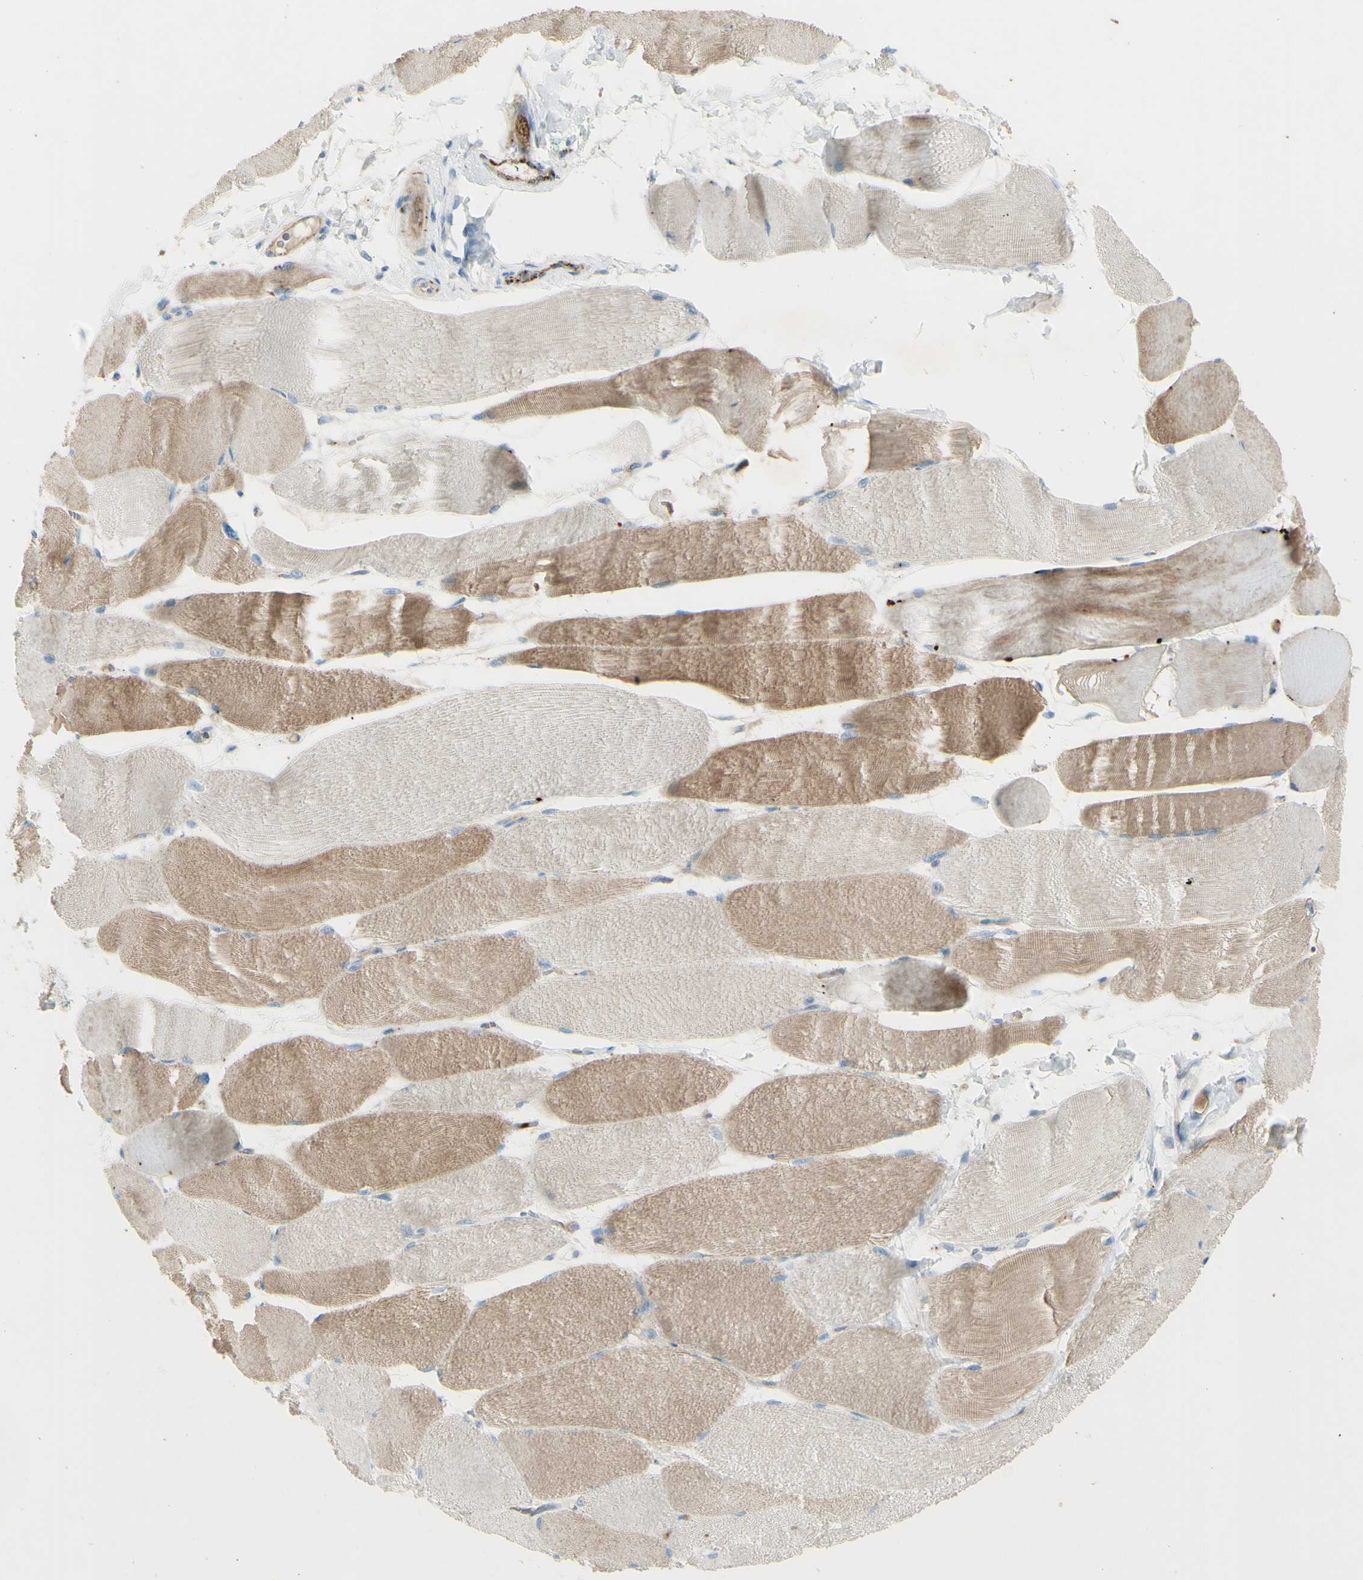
{"staining": {"intensity": "moderate", "quantity": "25%-75%", "location": "cytoplasmic/membranous"}, "tissue": "skeletal muscle", "cell_type": "Myocytes", "image_type": "normal", "snomed": [{"axis": "morphology", "description": "Normal tissue, NOS"}, {"axis": "morphology", "description": "Squamous cell carcinoma, NOS"}, {"axis": "topography", "description": "Skeletal muscle"}], "caption": "Unremarkable skeletal muscle shows moderate cytoplasmic/membranous positivity in approximately 25%-75% of myocytes, visualized by immunohistochemistry.", "gene": "GAN", "patient": {"sex": "male", "age": 51}}